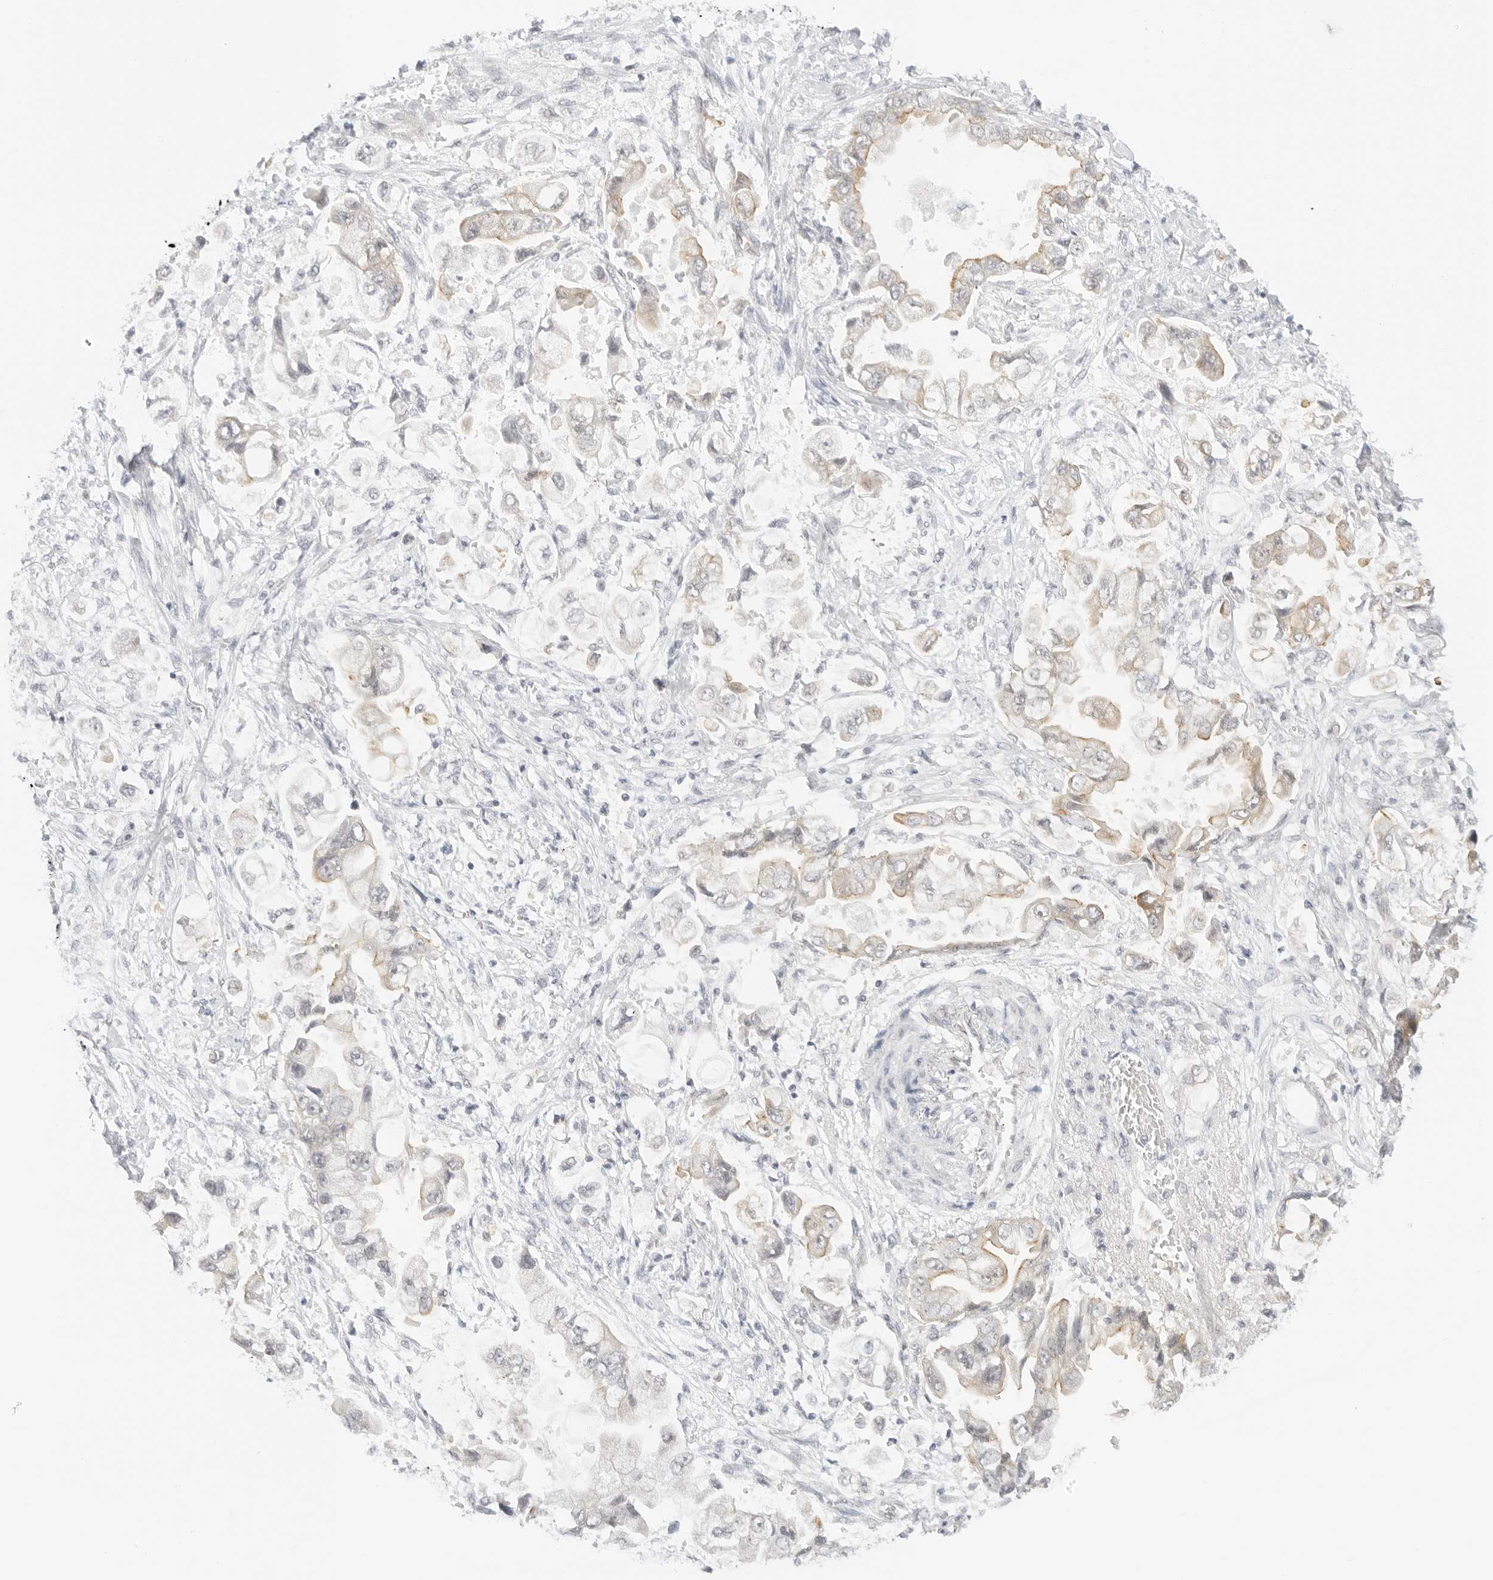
{"staining": {"intensity": "weak", "quantity": "<25%", "location": "cytoplasmic/membranous"}, "tissue": "stomach cancer", "cell_type": "Tumor cells", "image_type": "cancer", "snomed": [{"axis": "morphology", "description": "Adenocarcinoma, NOS"}, {"axis": "topography", "description": "Stomach"}], "caption": "A high-resolution image shows immunohistochemistry staining of stomach cancer (adenocarcinoma), which reveals no significant staining in tumor cells.", "gene": "MED18", "patient": {"sex": "male", "age": 62}}